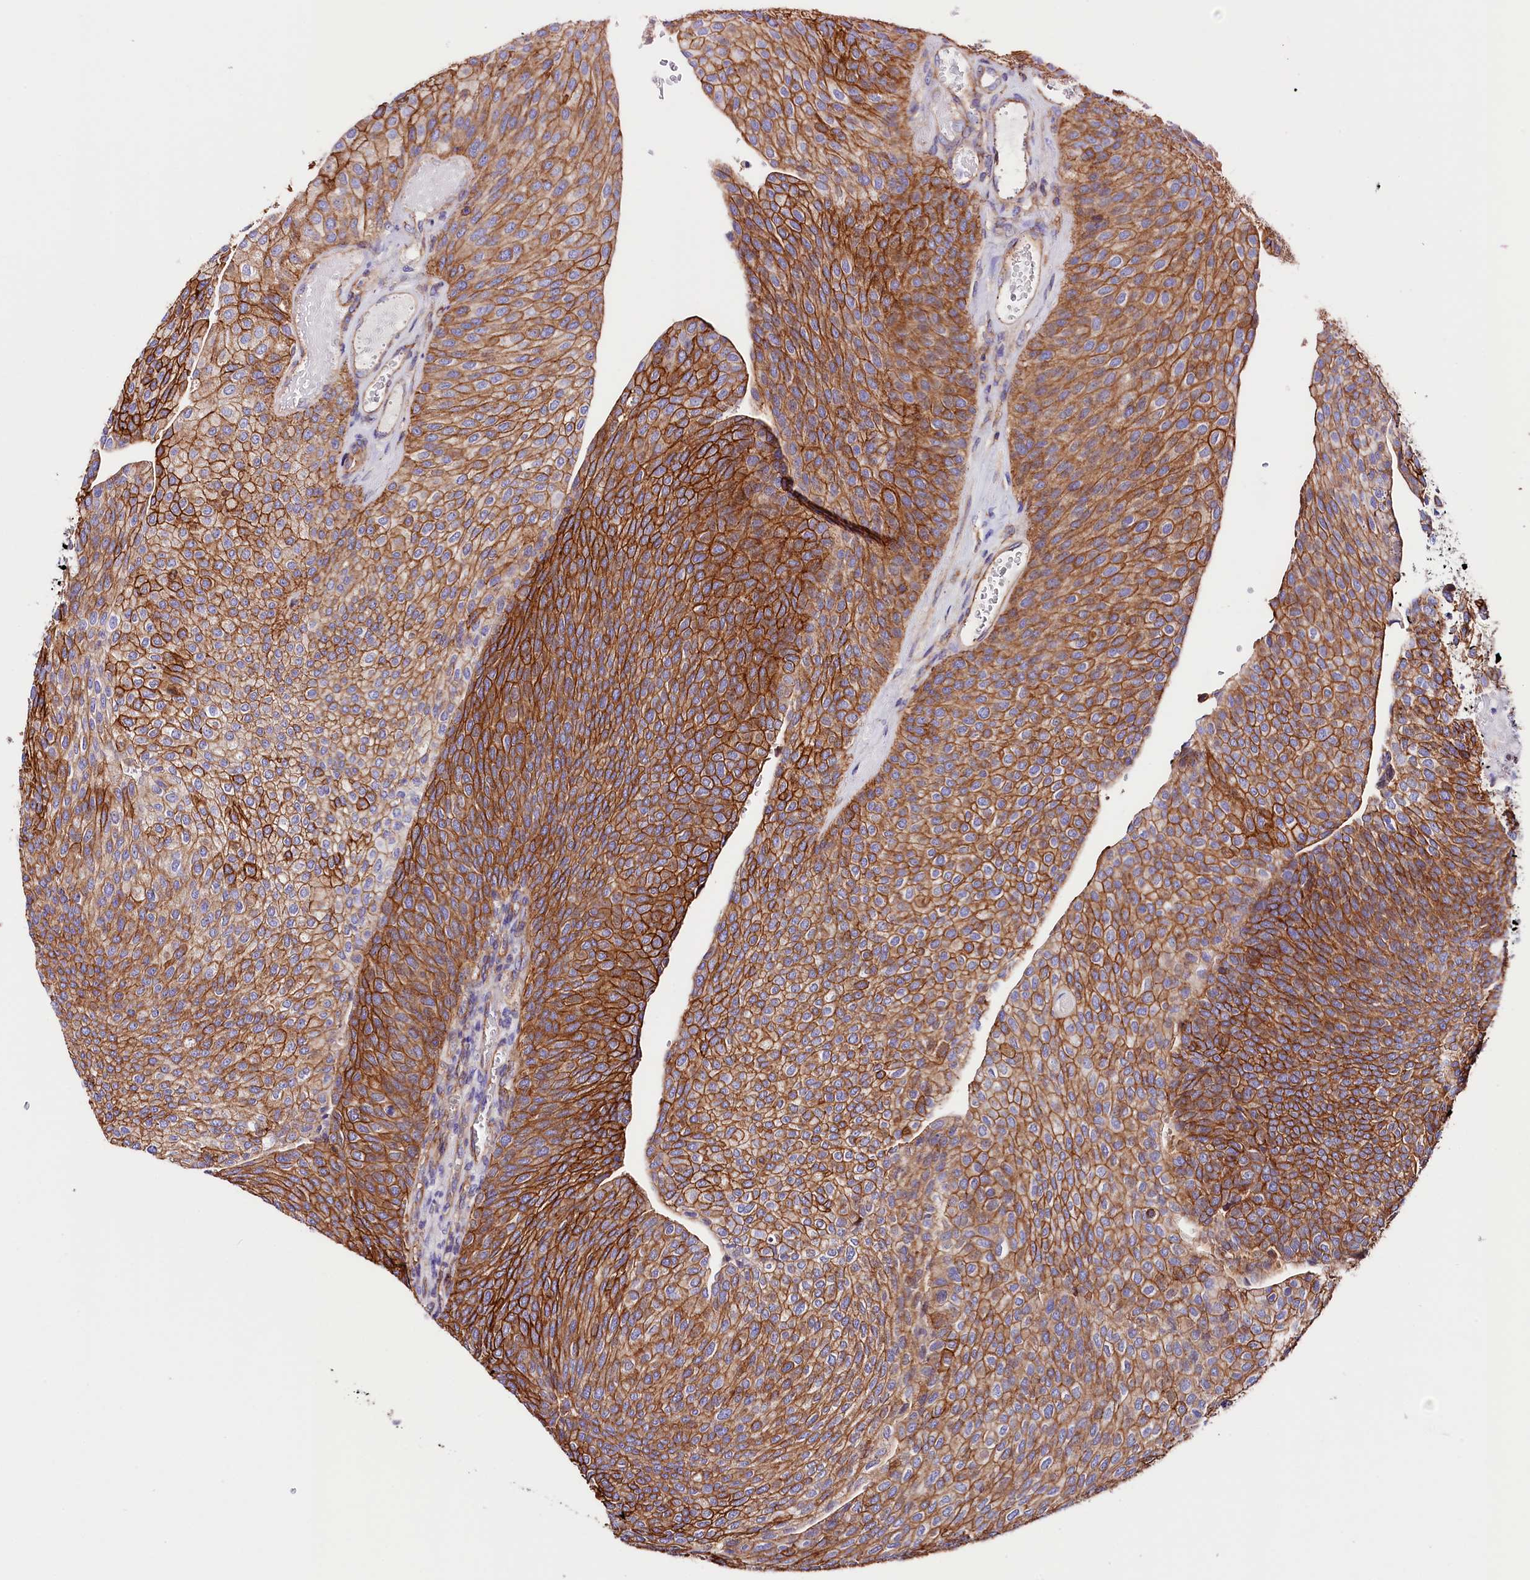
{"staining": {"intensity": "strong", "quantity": ">75%", "location": "cytoplasmic/membranous"}, "tissue": "urothelial cancer", "cell_type": "Tumor cells", "image_type": "cancer", "snomed": [{"axis": "morphology", "description": "Urothelial carcinoma, High grade"}, {"axis": "topography", "description": "Urinary bladder"}], "caption": "Immunohistochemistry histopathology image of neoplastic tissue: human urothelial carcinoma (high-grade) stained using IHC reveals high levels of strong protein expression localized specifically in the cytoplasmic/membranous of tumor cells, appearing as a cytoplasmic/membranous brown color.", "gene": "ATP2B4", "patient": {"sex": "female", "age": 79}}